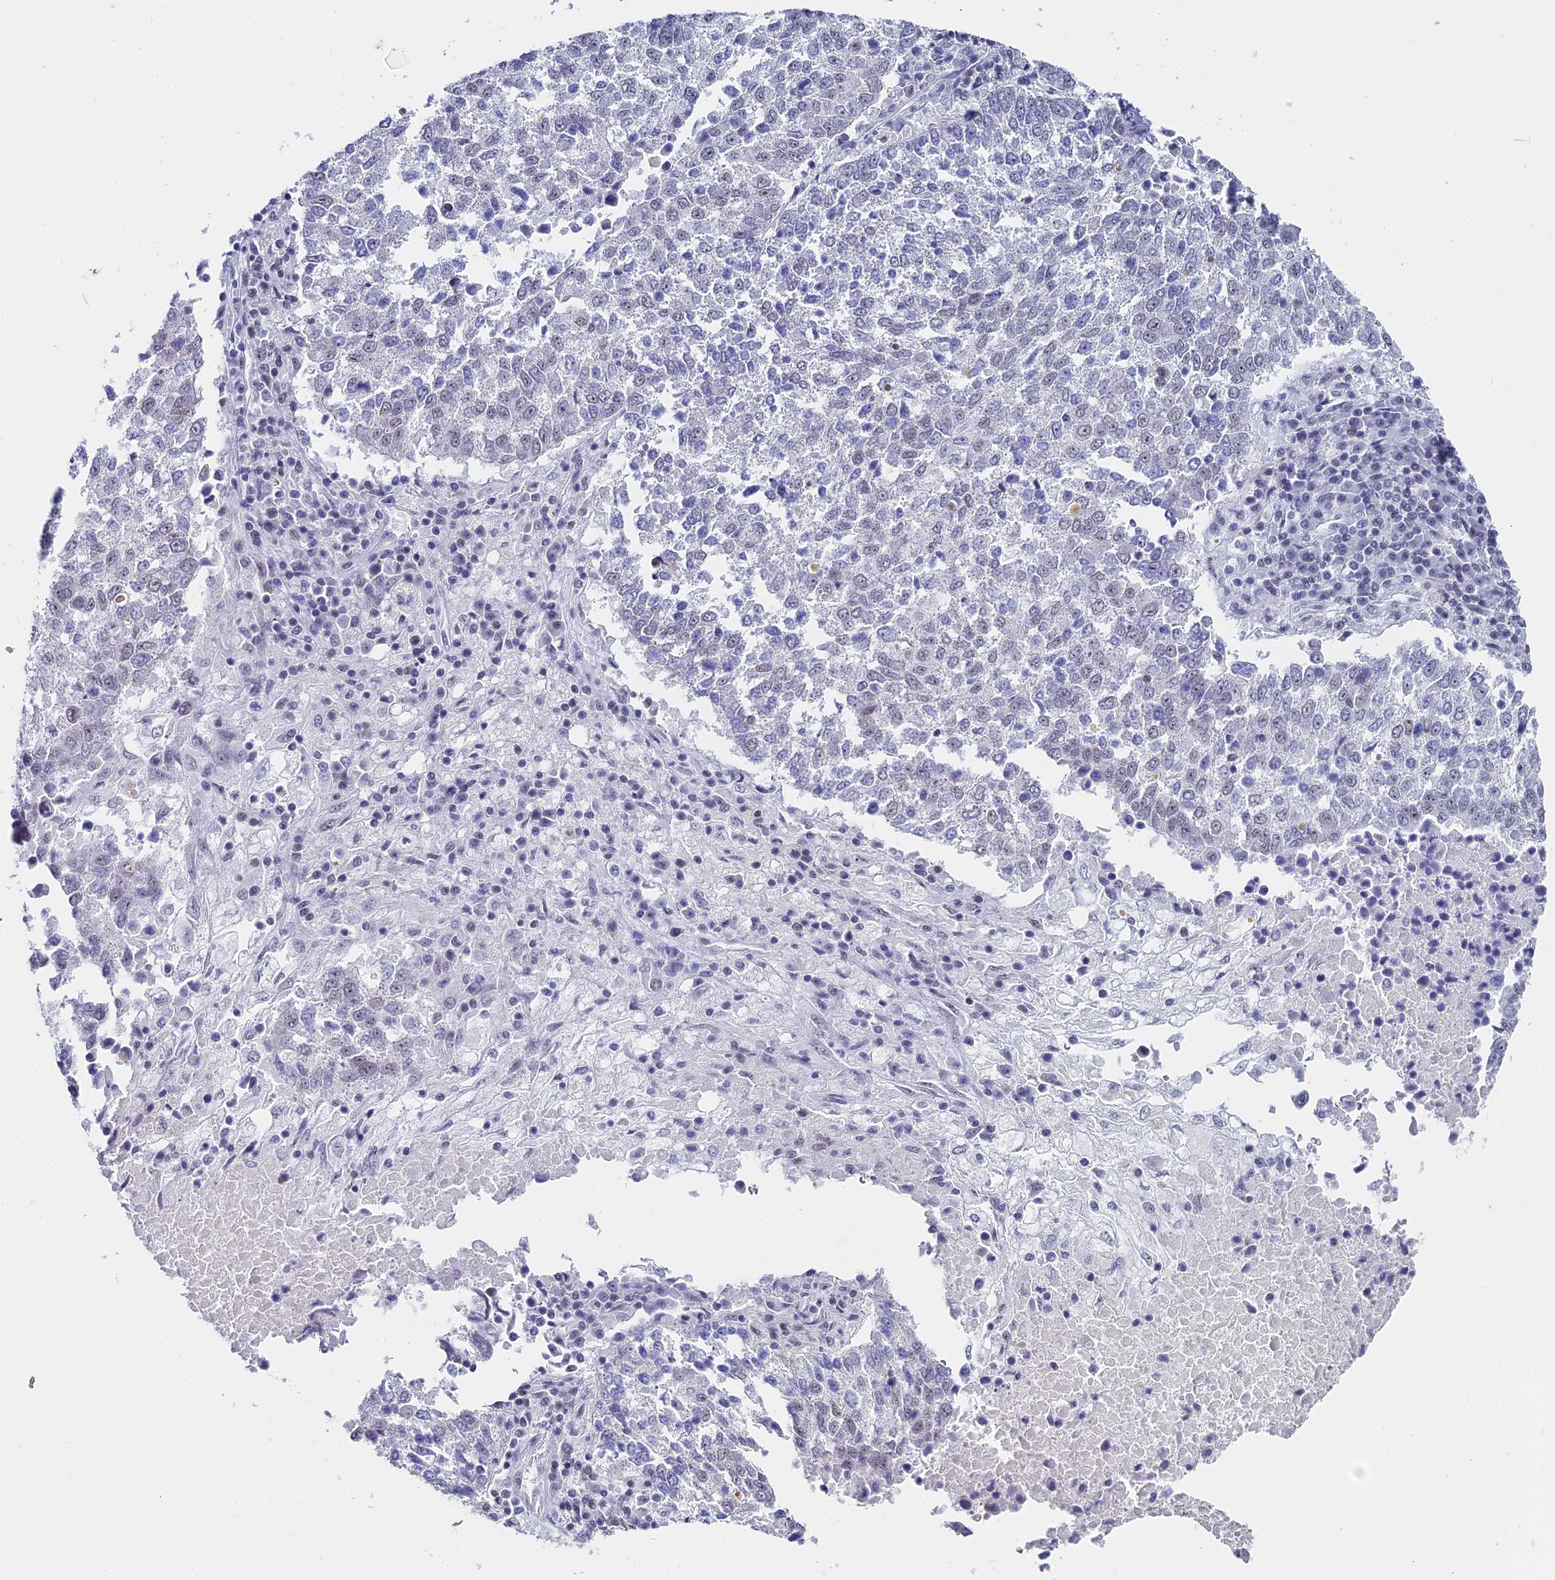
{"staining": {"intensity": "negative", "quantity": "none", "location": "none"}, "tissue": "lung cancer", "cell_type": "Tumor cells", "image_type": "cancer", "snomed": [{"axis": "morphology", "description": "Squamous cell carcinoma, NOS"}, {"axis": "topography", "description": "Lung"}], "caption": "This is an immunohistochemistry image of human lung squamous cell carcinoma. There is no staining in tumor cells.", "gene": "CD2BP2", "patient": {"sex": "male", "age": 73}}